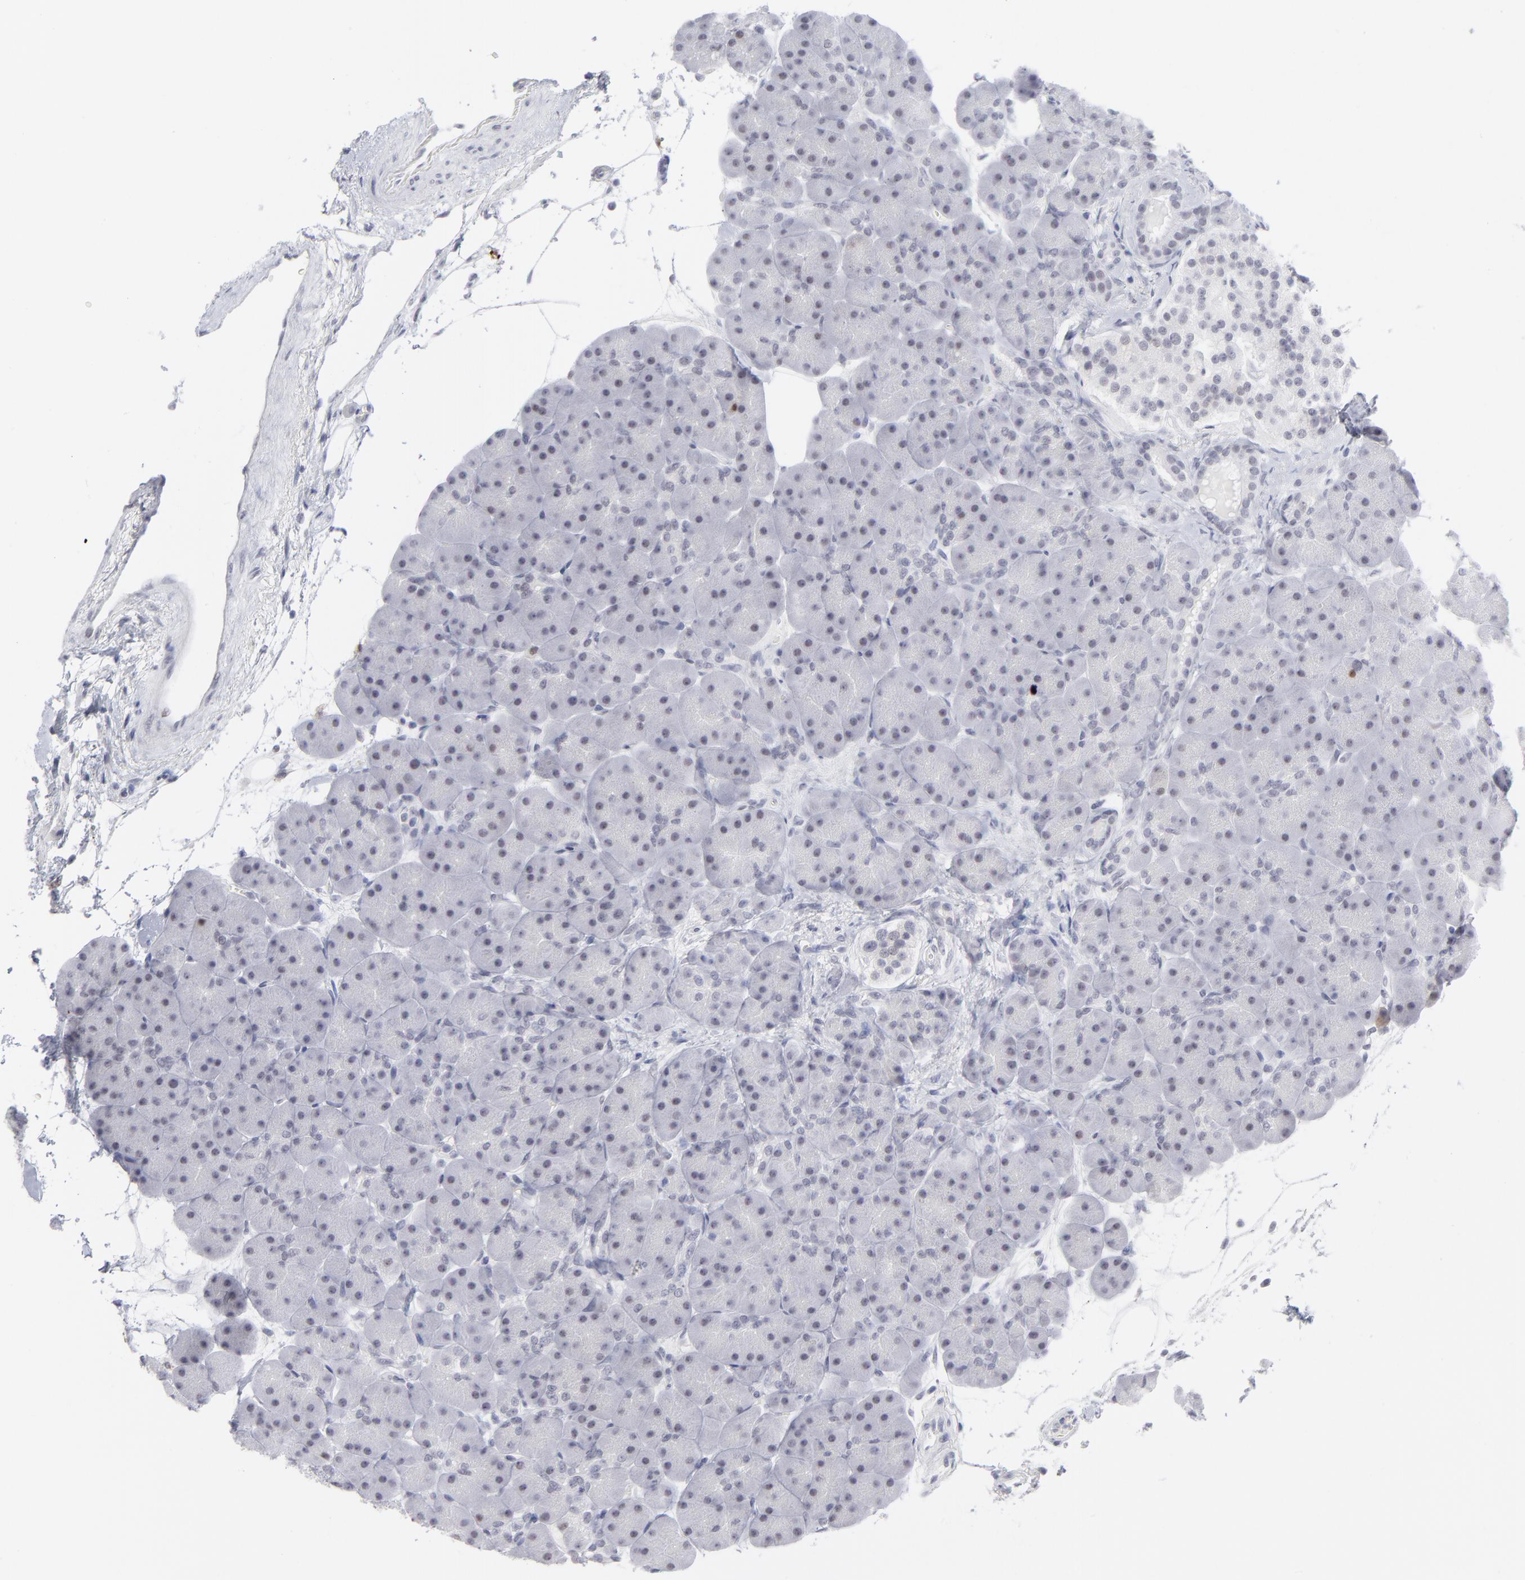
{"staining": {"intensity": "negative", "quantity": "none", "location": "none"}, "tissue": "pancreas", "cell_type": "Exocrine glandular cells", "image_type": "normal", "snomed": [{"axis": "morphology", "description": "Normal tissue, NOS"}, {"axis": "topography", "description": "Pancreas"}], "caption": "Immunohistochemistry histopathology image of normal pancreas: pancreas stained with DAB exhibits no significant protein staining in exocrine glandular cells. (Brightfield microscopy of DAB (3,3'-diaminobenzidine) immunohistochemistry (IHC) at high magnification).", "gene": "CCR2", "patient": {"sex": "male", "age": 66}}